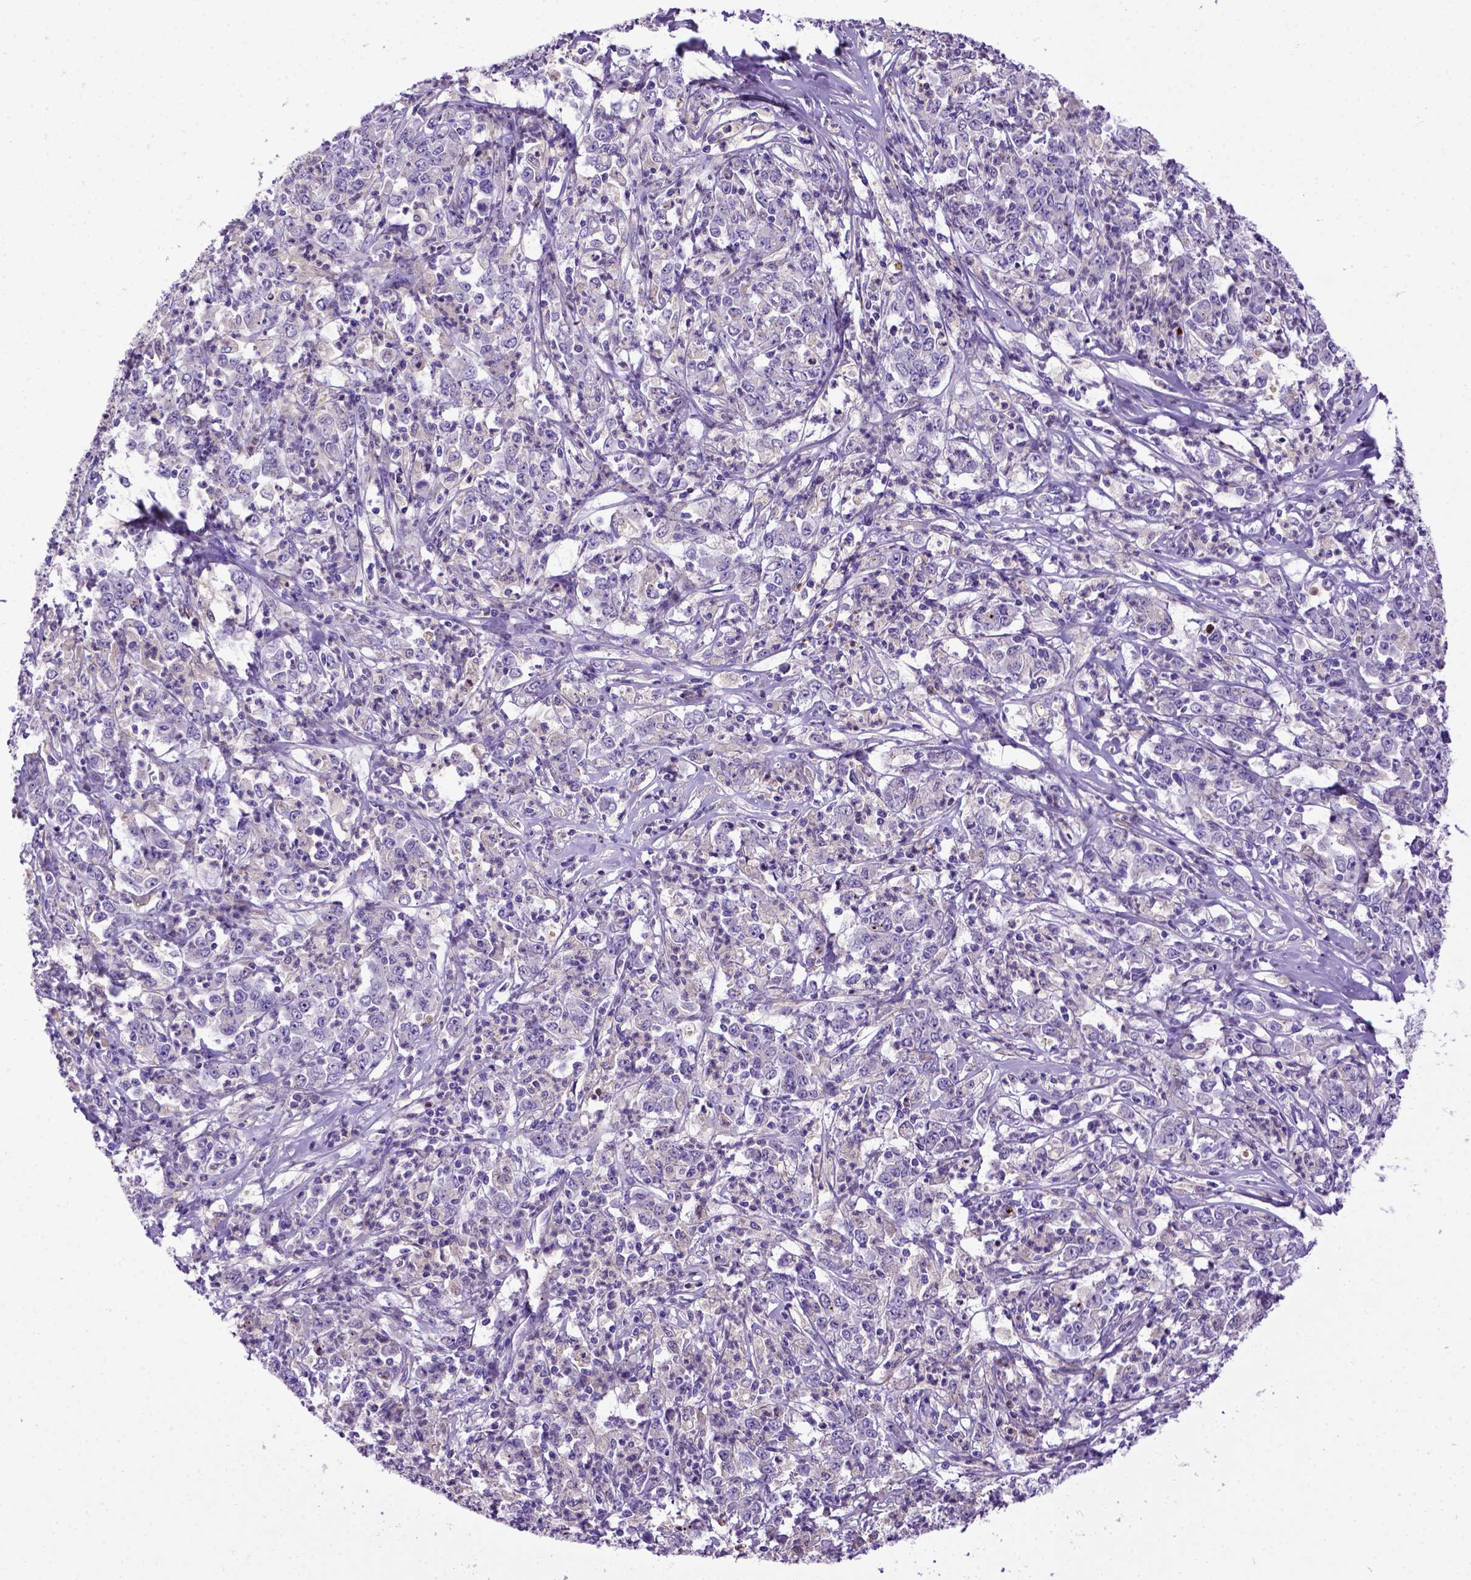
{"staining": {"intensity": "negative", "quantity": "none", "location": "none"}, "tissue": "stomach cancer", "cell_type": "Tumor cells", "image_type": "cancer", "snomed": [{"axis": "morphology", "description": "Adenocarcinoma, NOS"}, {"axis": "topography", "description": "Stomach, lower"}], "caption": "Immunohistochemical staining of human adenocarcinoma (stomach) shows no significant positivity in tumor cells. (Stains: DAB (3,3'-diaminobenzidine) immunohistochemistry with hematoxylin counter stain, Microscopy: brightfield microscopy at high magnification).", "gene": "ADAM12", "patient": {"sex": "female", "age": 71}}